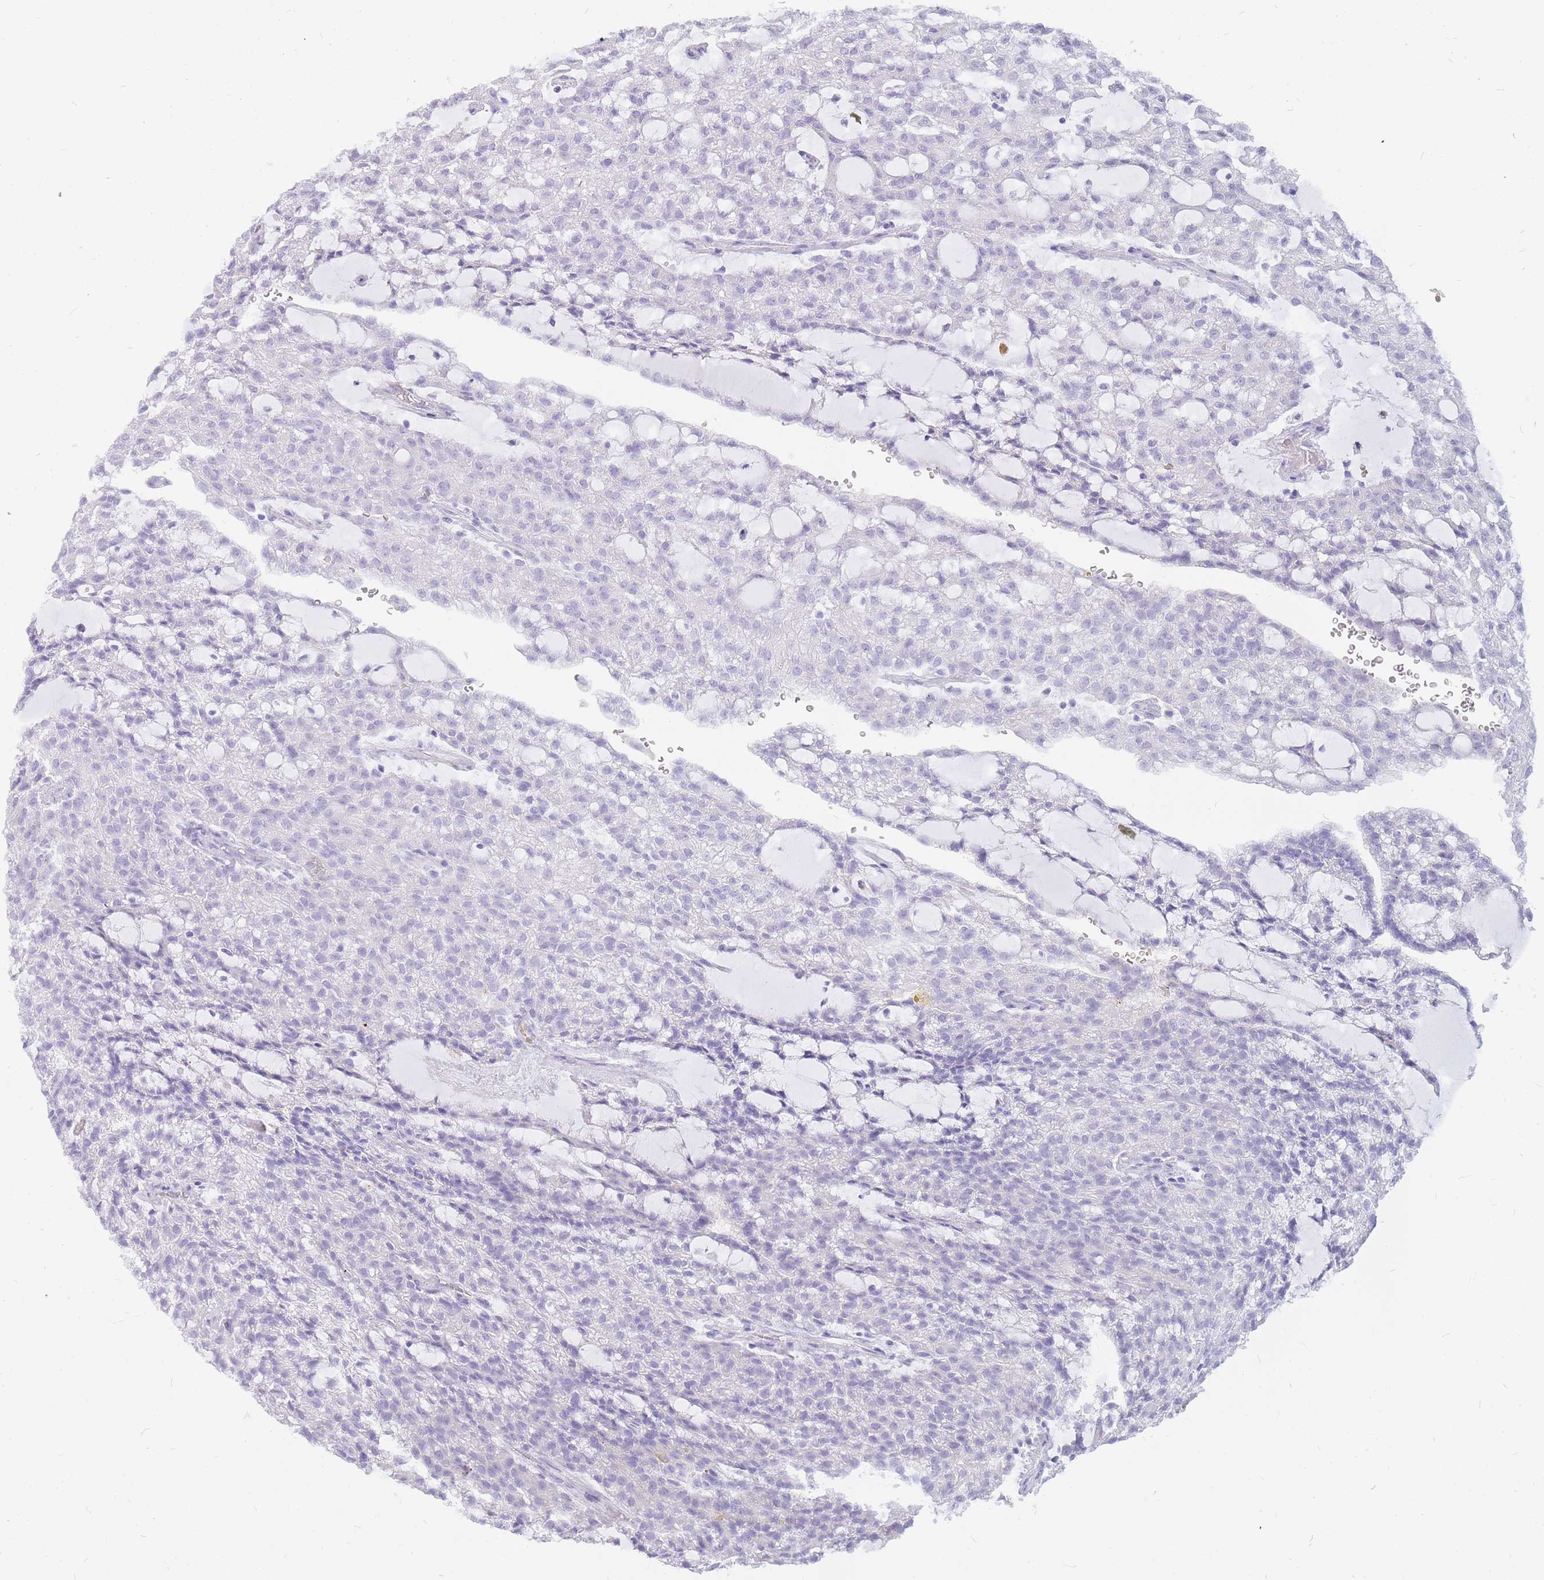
{"staining": {"intensity": "negative", "quantity": "none", "location": "none"}, "tissue": "renal cancer", "cell_type": "Tumor cells", "image_type": "cancer", "snomed": [{"axis": "morphology", "description": "Adenocarcinoma, NOS"}, {"axis": "topography", "description": "Kidney"}], "caption": "DAB (3,3'-diaminobenzidine) immunohistochemical staining of human adenocarcinoma (renal) exhibits no significant positivity in tumor cells.", "gene": "INS", "patient": {"sex": "male", "age": 63}}